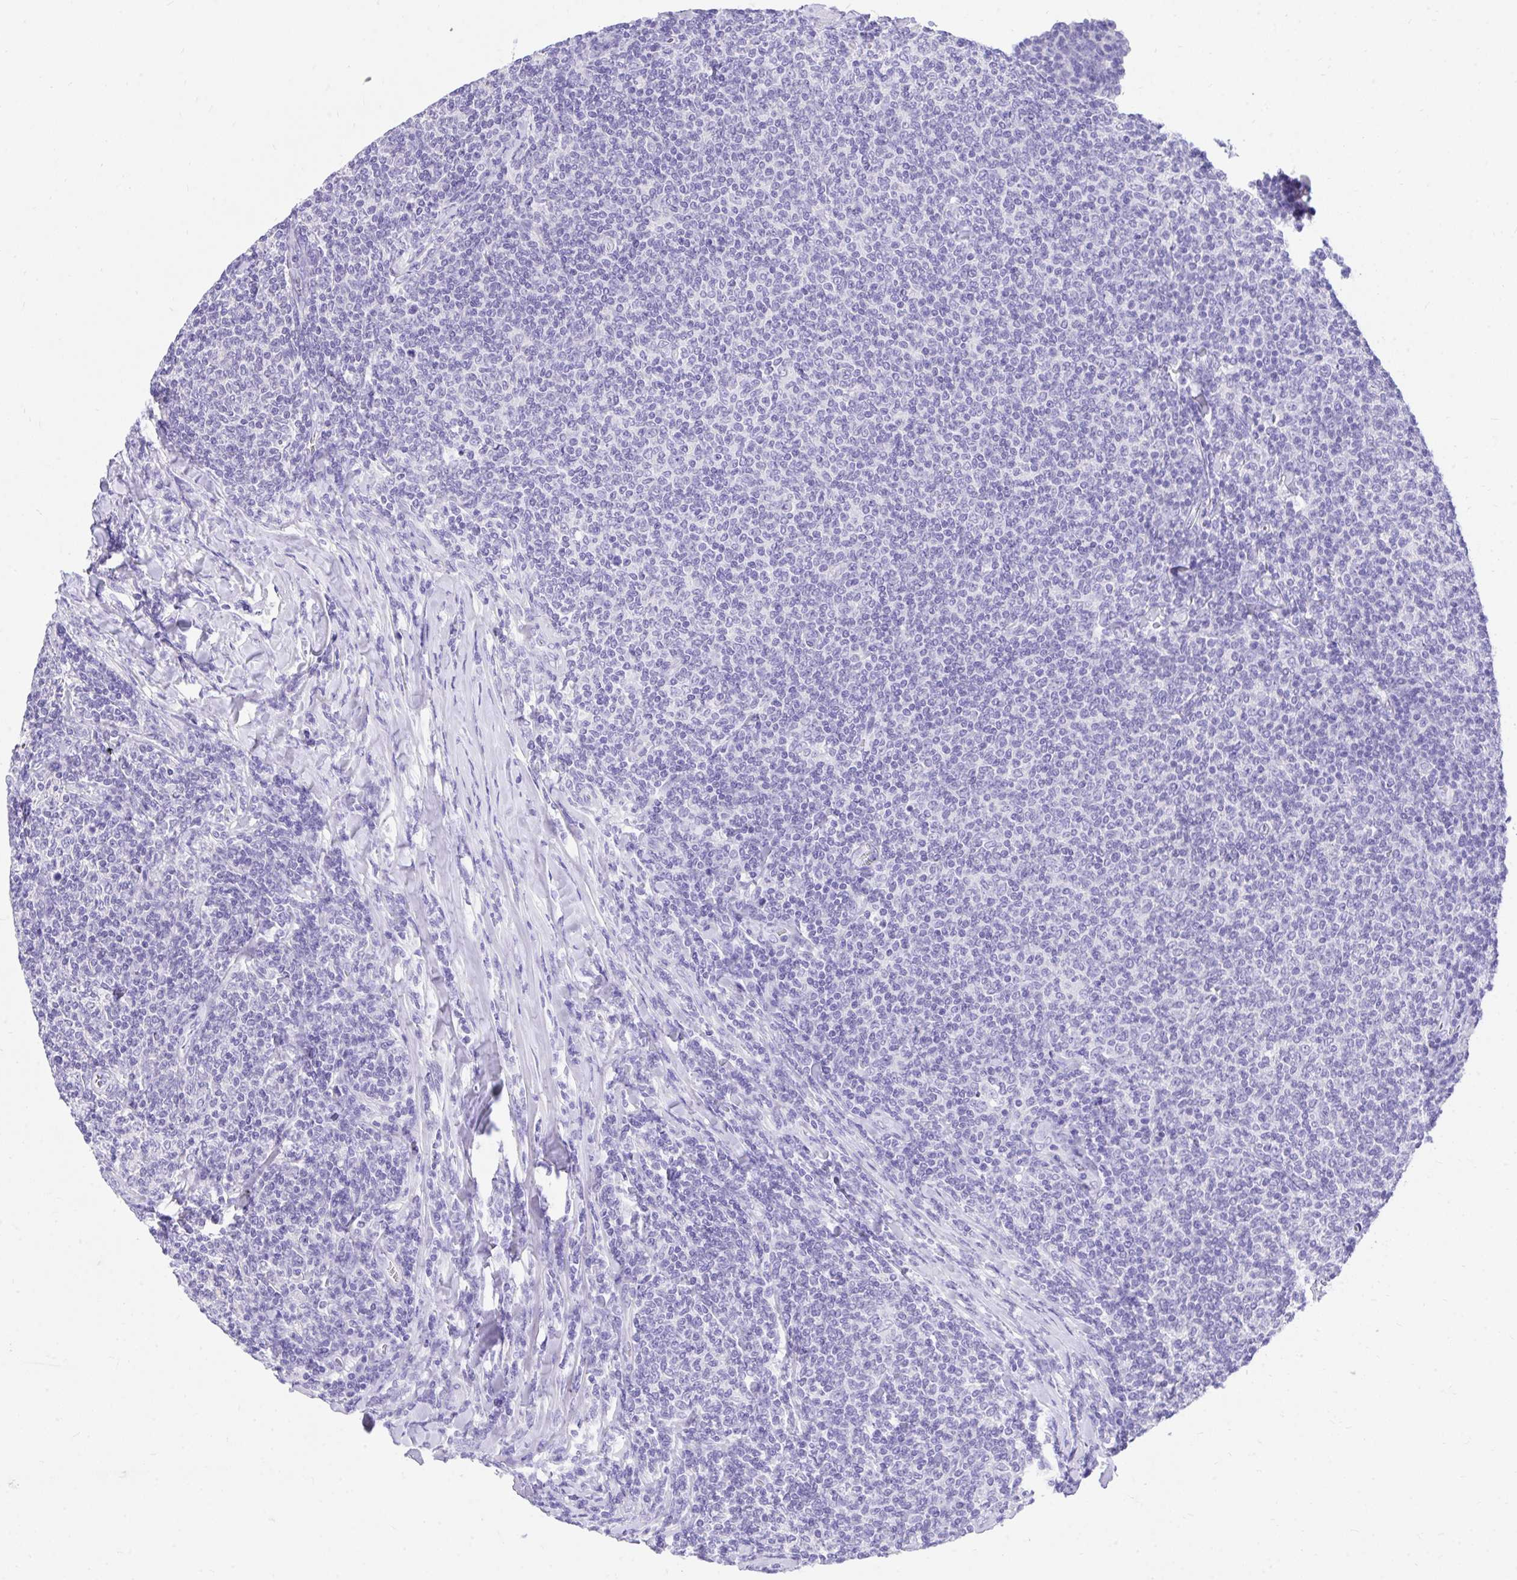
{"staining": {"intensity": "negative", "quantity": "none", "location": "none"}, "tissue": "lymphoma", "cell_type": "Tumor cells", "image_type": "cancer", "snomed": [{"axis": "morphology", "description": "Malignant lymphoma, non-Hodgkin's type, Low grade"}, {"axis": "topography", "description": "Lymph node"}], "caption": "Human lymphoma stained for a protein using immunohistochemistry (IHC) reveals no staining in tumor cells.", "gene": "MON1A", "patient": {"sex": "male", "age": 52}}